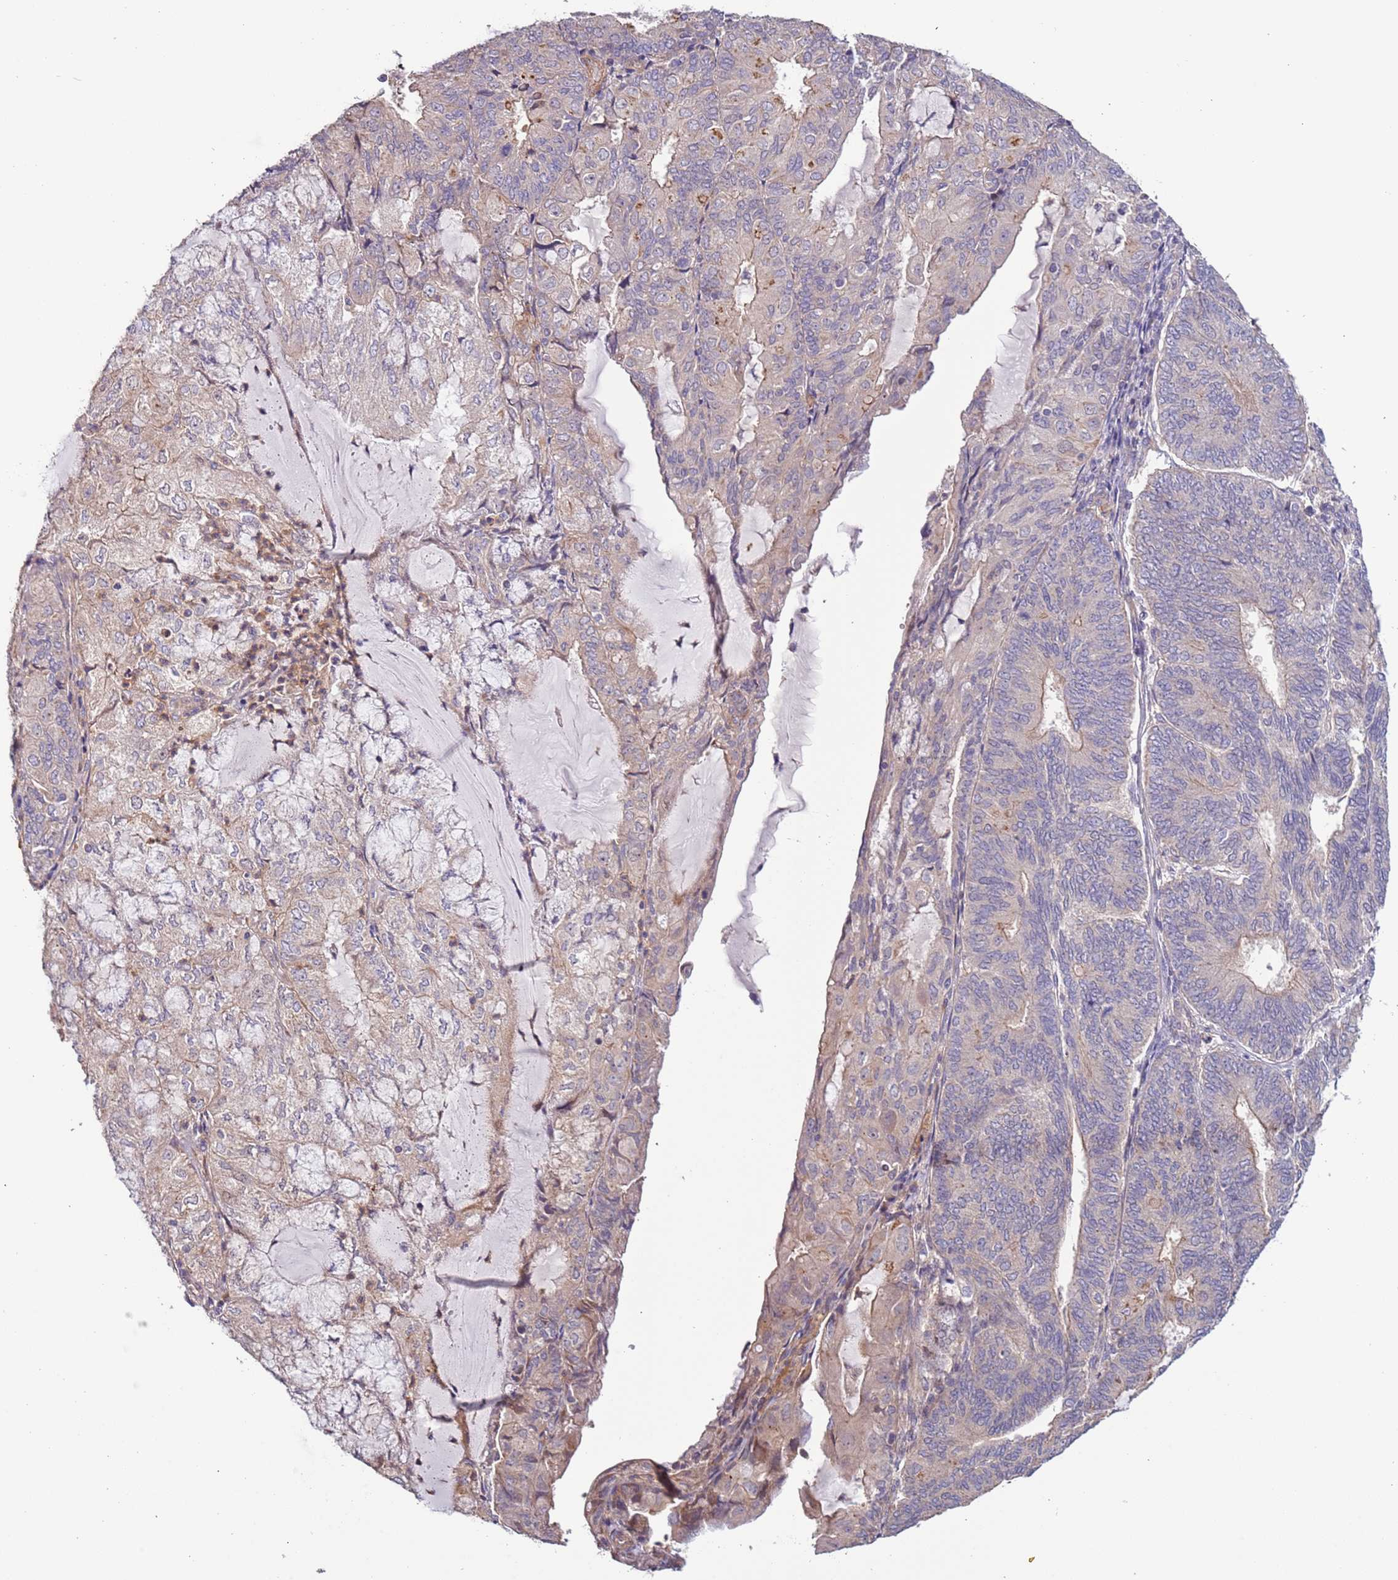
{"staining": {"intensity": "weak", "quantity": "<25%", "location": "cytoplasmic/membranous"}, "tissue": "endometrial cancer", "cell_type": "Tumor cells", "image_type": "cancer", "snomed": [{"axis": "morphology", "description": "Adenocarcinoma, NOS"}, {"axis": "topography", "description": "Endometrium"}], "caption": "Immunohistochemistry micrograph of neoplastic tissue: endometrial cancer (adenocarcinoma) stained with DAB demonstrates no significant protein positivity in tumor cells.", "gene": "LAMB4", "patient": {"sex": "female", "age": 81}}